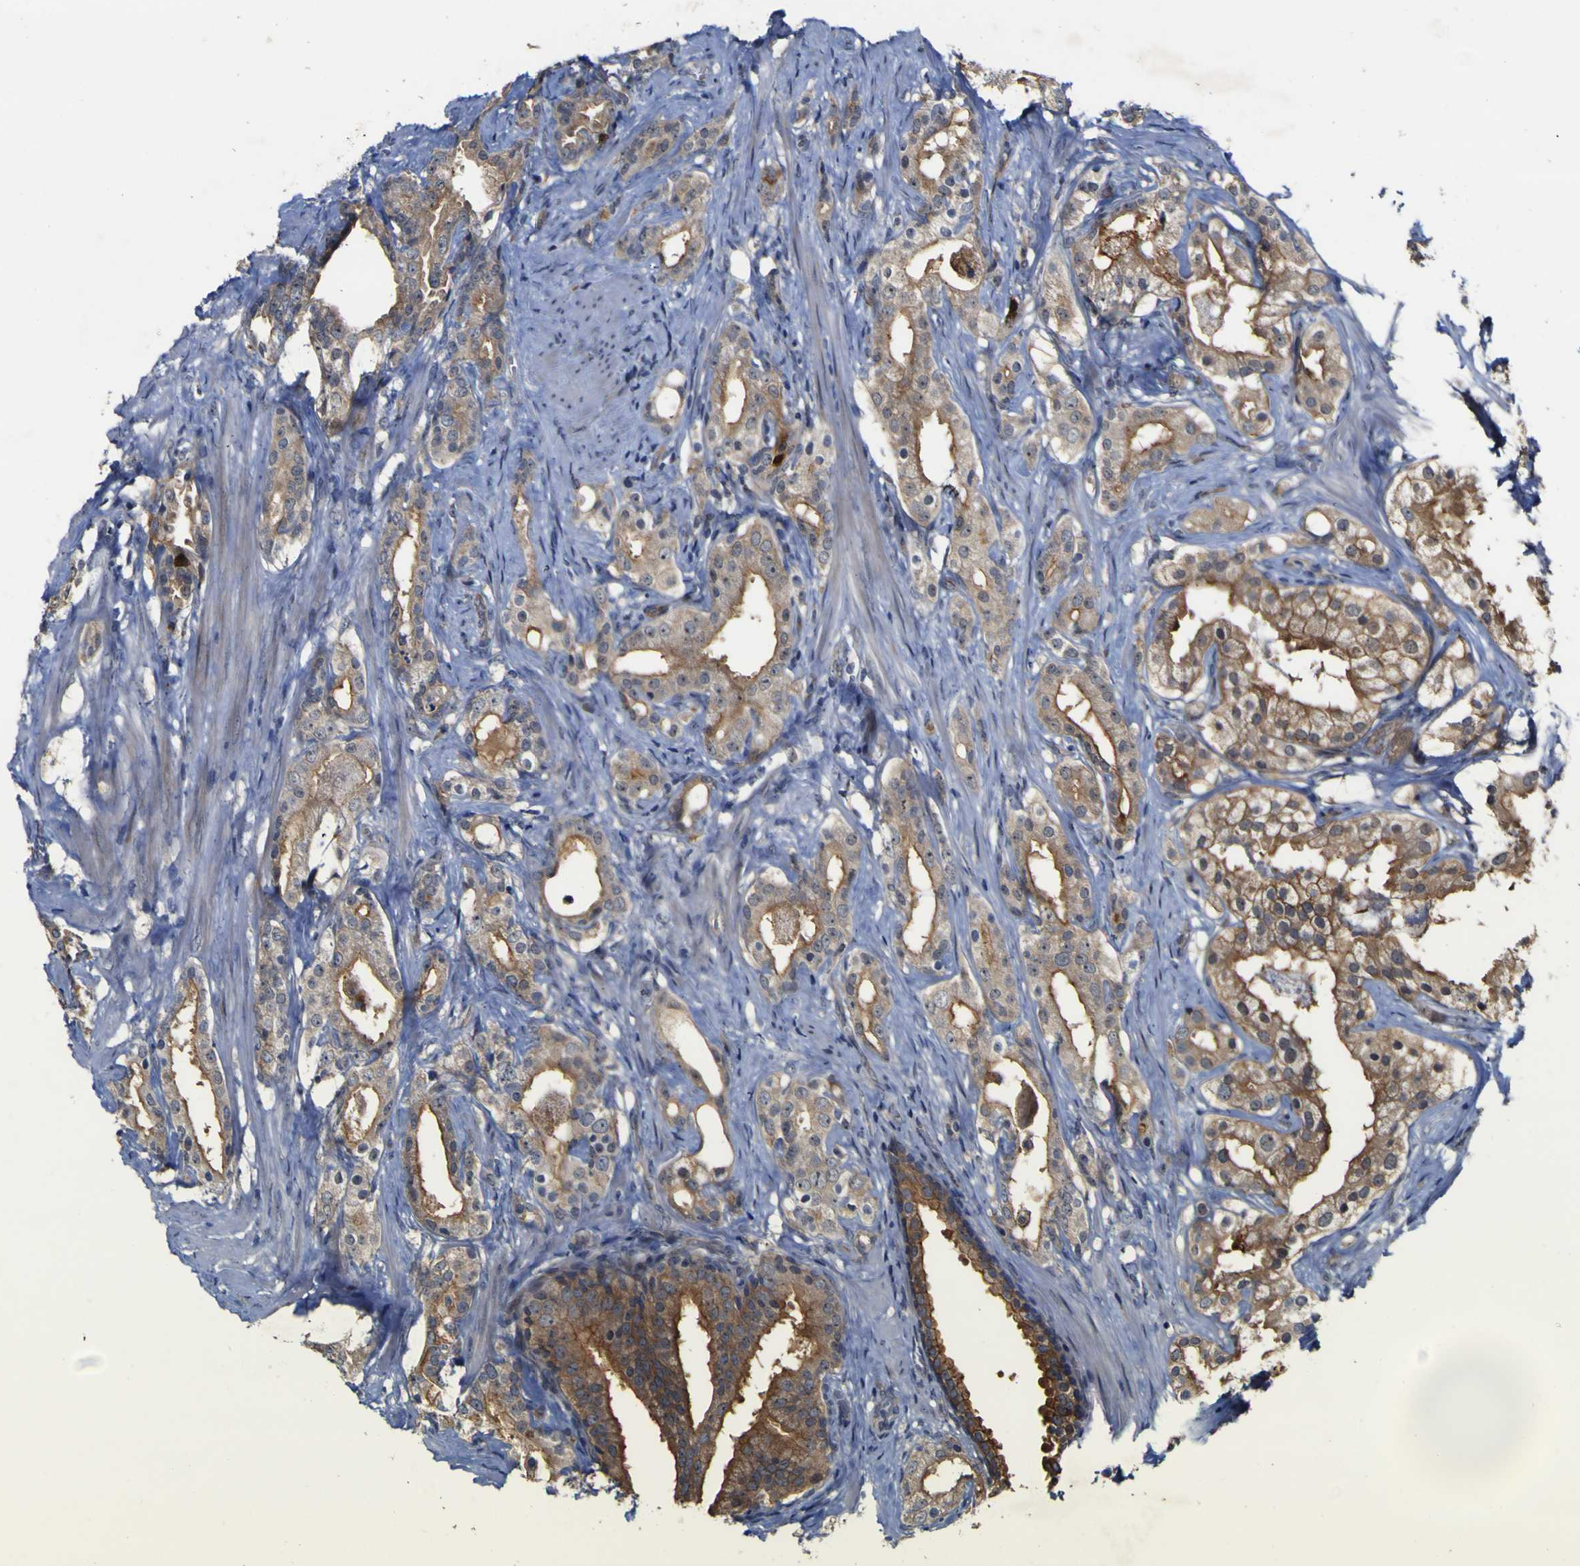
{"staining": {"intensity": "moderate", "quantity": ">75%", "location": "cytoplasmic/membranous"}, "tissue": "prostate cancer", "cell_type": "Tumor cells", "image_type": "cancer", "snomed": [{"axis": "morphology", "description": "Adenocarcinoma, Low grade"}, {"axis": "topography", "description": "Prostate"}], "caption": "A histopathology image of prostate adenocarcinoma (low-grade) stained for a protein demonstrates moderate cytoplasmic/membranous brown staining in tumor cells. (Brightfield microscopy of DAB IHC at high magnification).", "gene": "CCL2", "patient": {"sex": "male", "age": 59}}